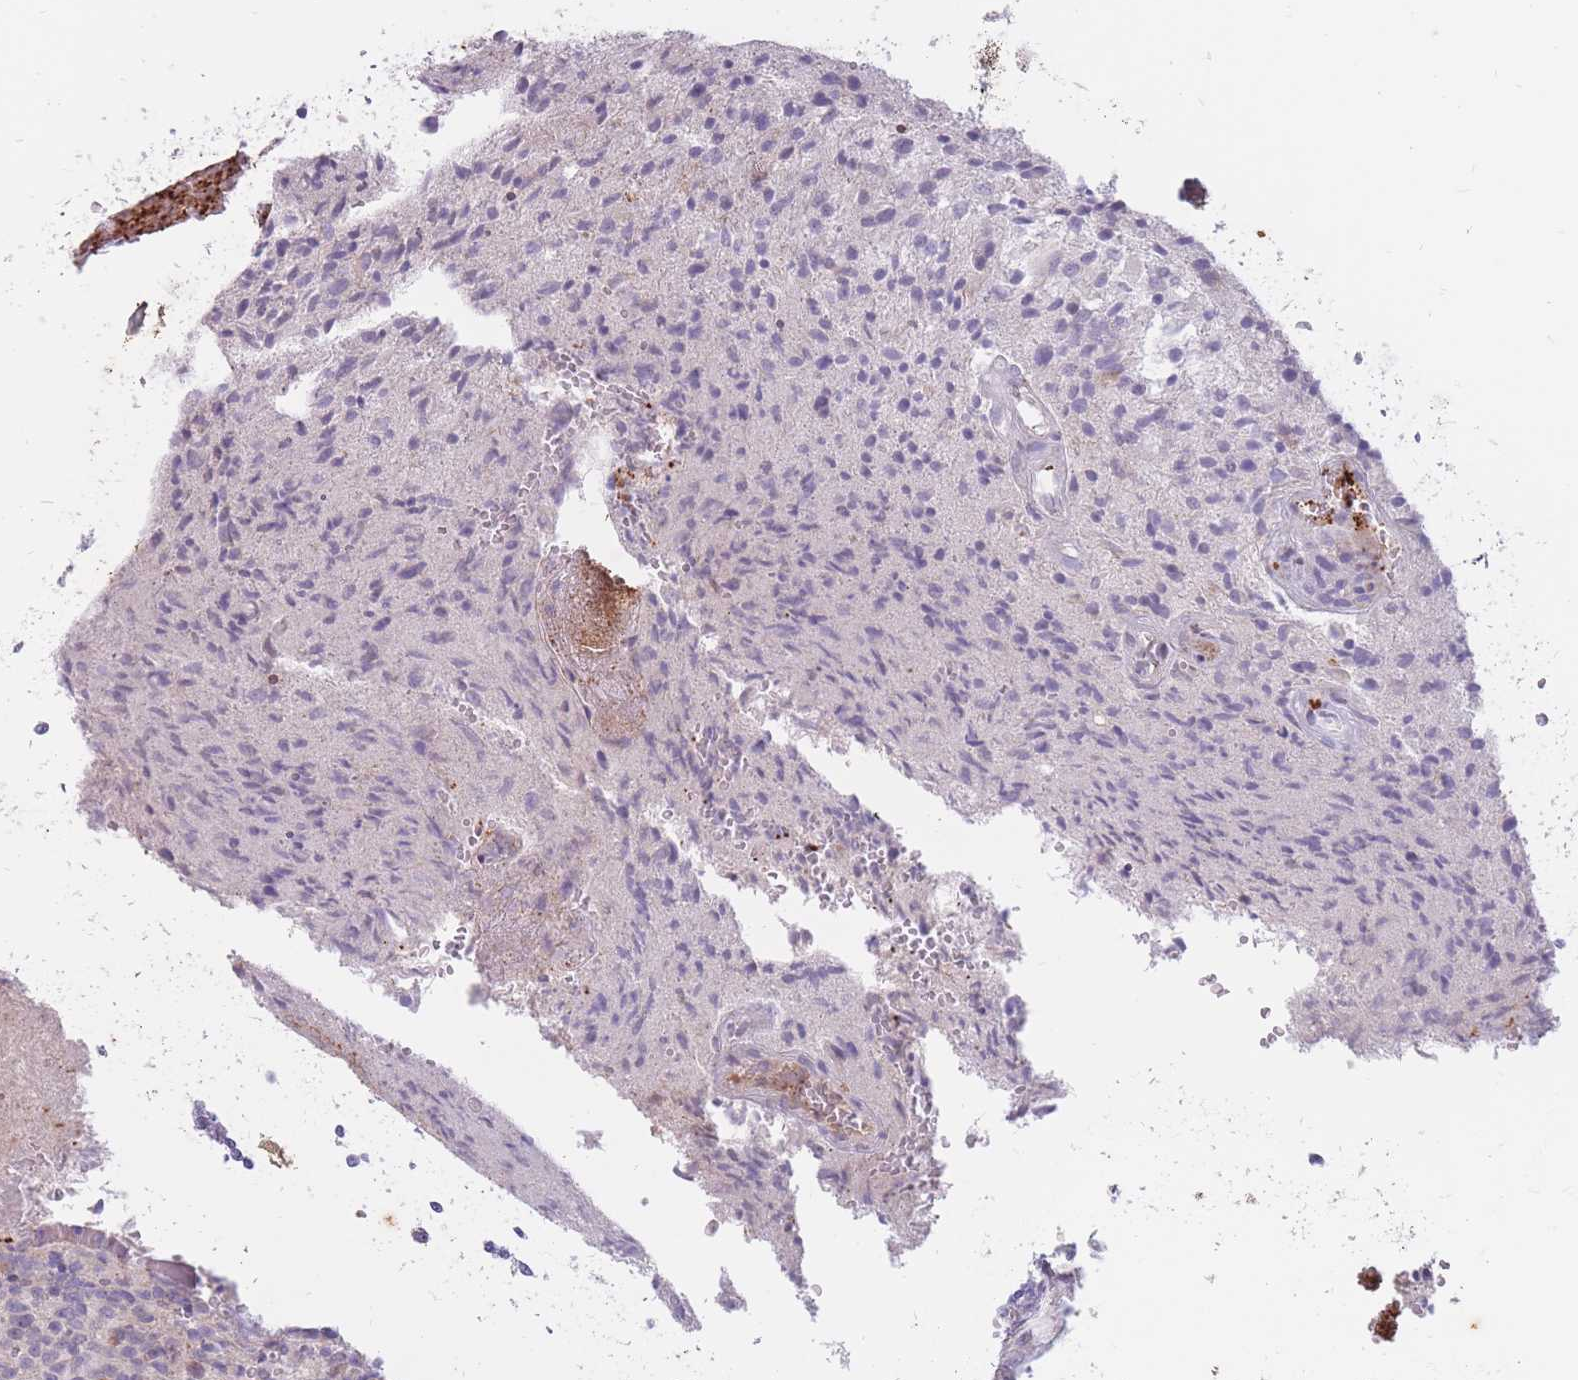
{"staining": {"intensity": "negative", "quantity": "none", "location": "none"}, "tissue": "glioma", "cell_type": "Tumor cells", "image_type": "cancer", "snomed": [{"axis": "morphology", "description": "Normal tissue, NOS"}, {"axis": "morphology", "description": "Glioma, malignant, High grade"}, {"axis": "topography", "description": "Cerebral cortex"}], "caption": "Protein analysis of high-grade glioma (malignant) reveals no significant staining in tumor cells.", "gene": "PTGDR", "patient": {"sex": "male", "age": 56}}